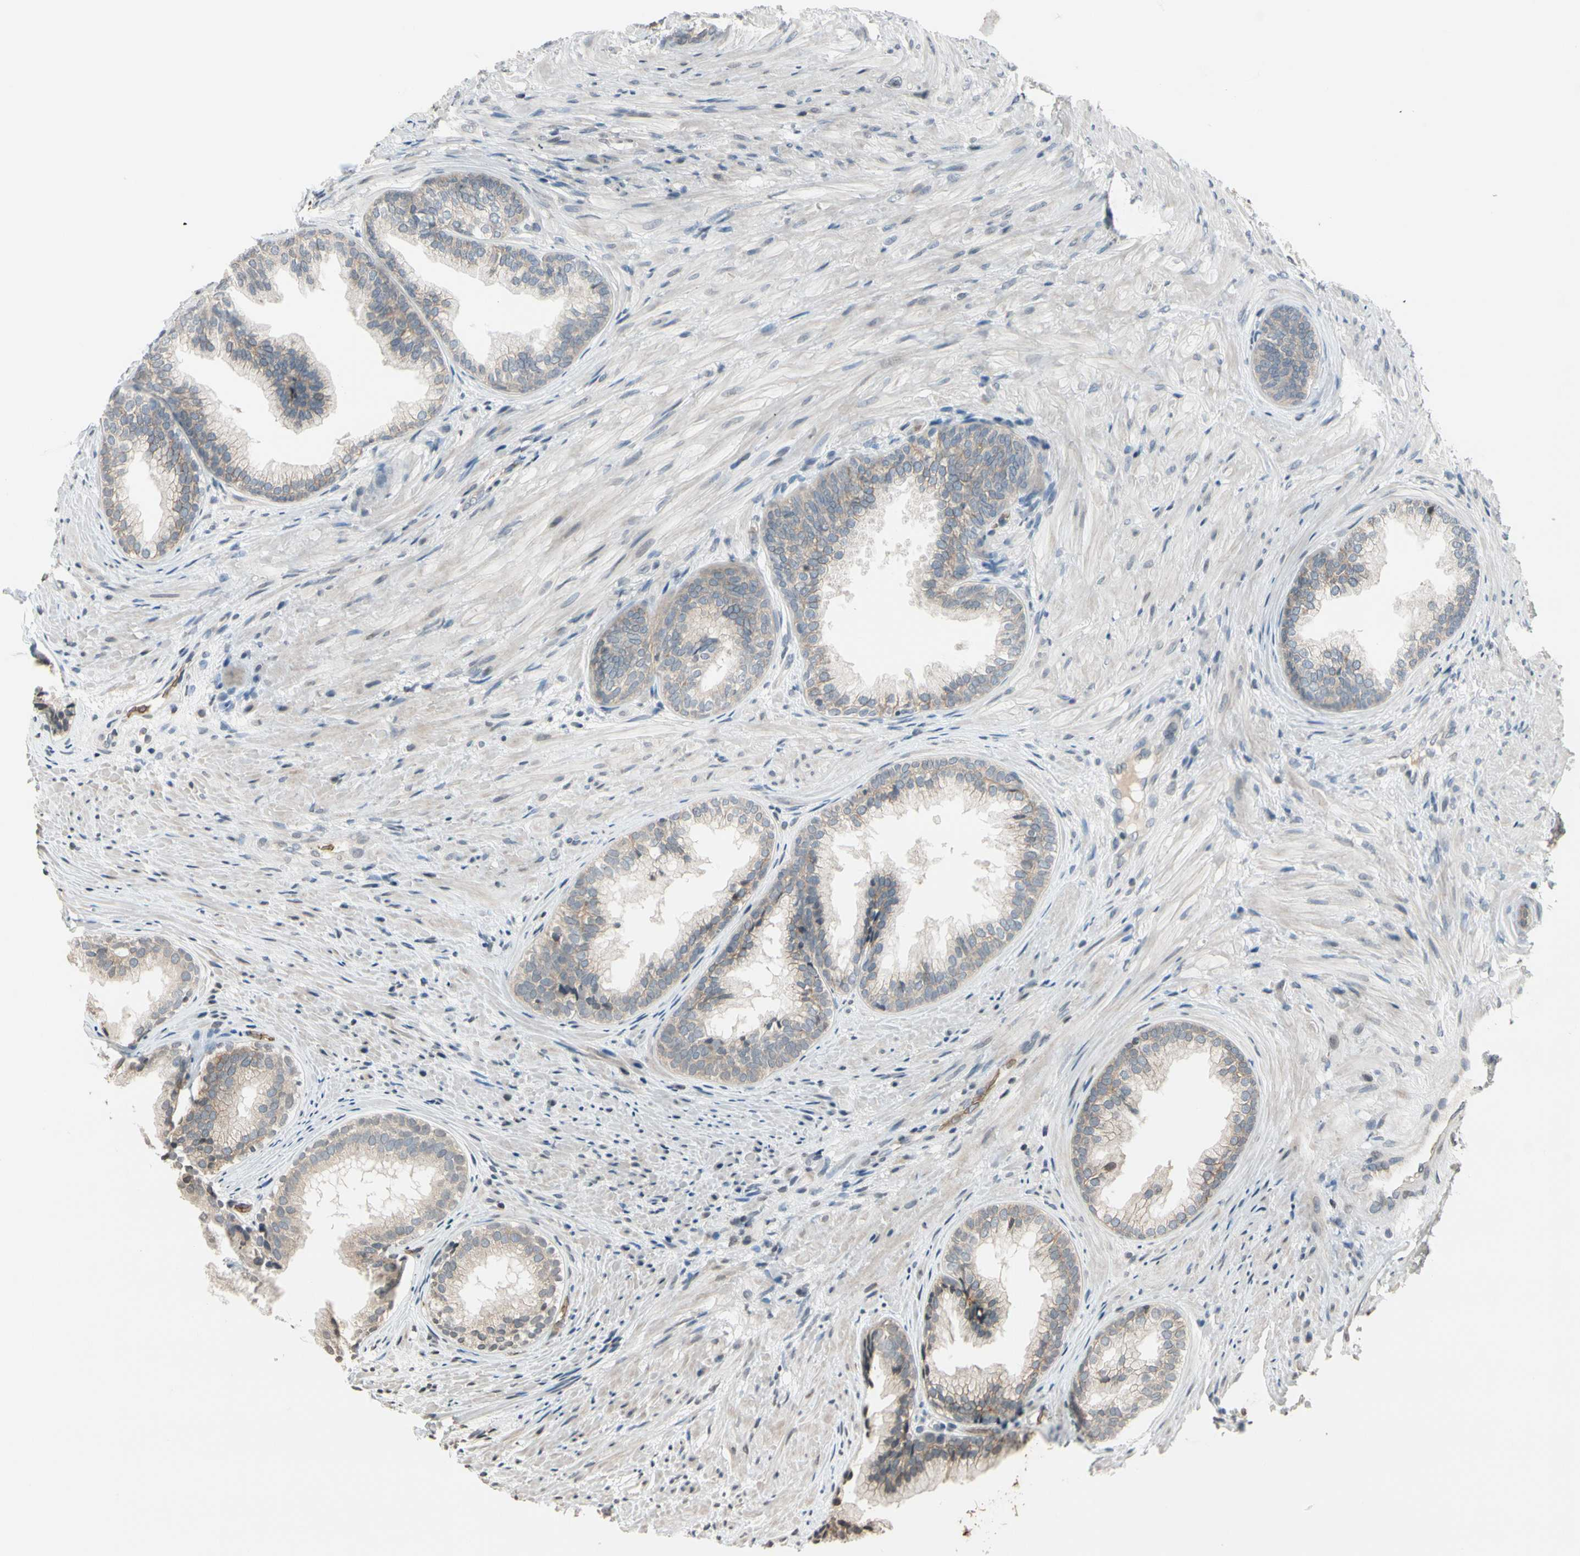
{"staining": {"intensity": "weak", "quantity": "25%-75%", "location": "cytoplasmic/membranous"}, "tissue": "prostate", "cell_type": "Glandular cells", "image_type": "normal", "snomed": [{"axis": "morphology", "description": "Normal tissue, NOS"}, {"axis": "topography", "description": "Prostate"}], "caption": "A histopathology image of prostate stained for a protein reveals weak cytoplasmic/membranous brown staining in glandular cells. (DAB (3,3'-diaminobenzidine) IHC, brown staining for protein, blue staining for nuclei).", "gene": "GYPC", "patient": {"sex": "male", "age": 76}}